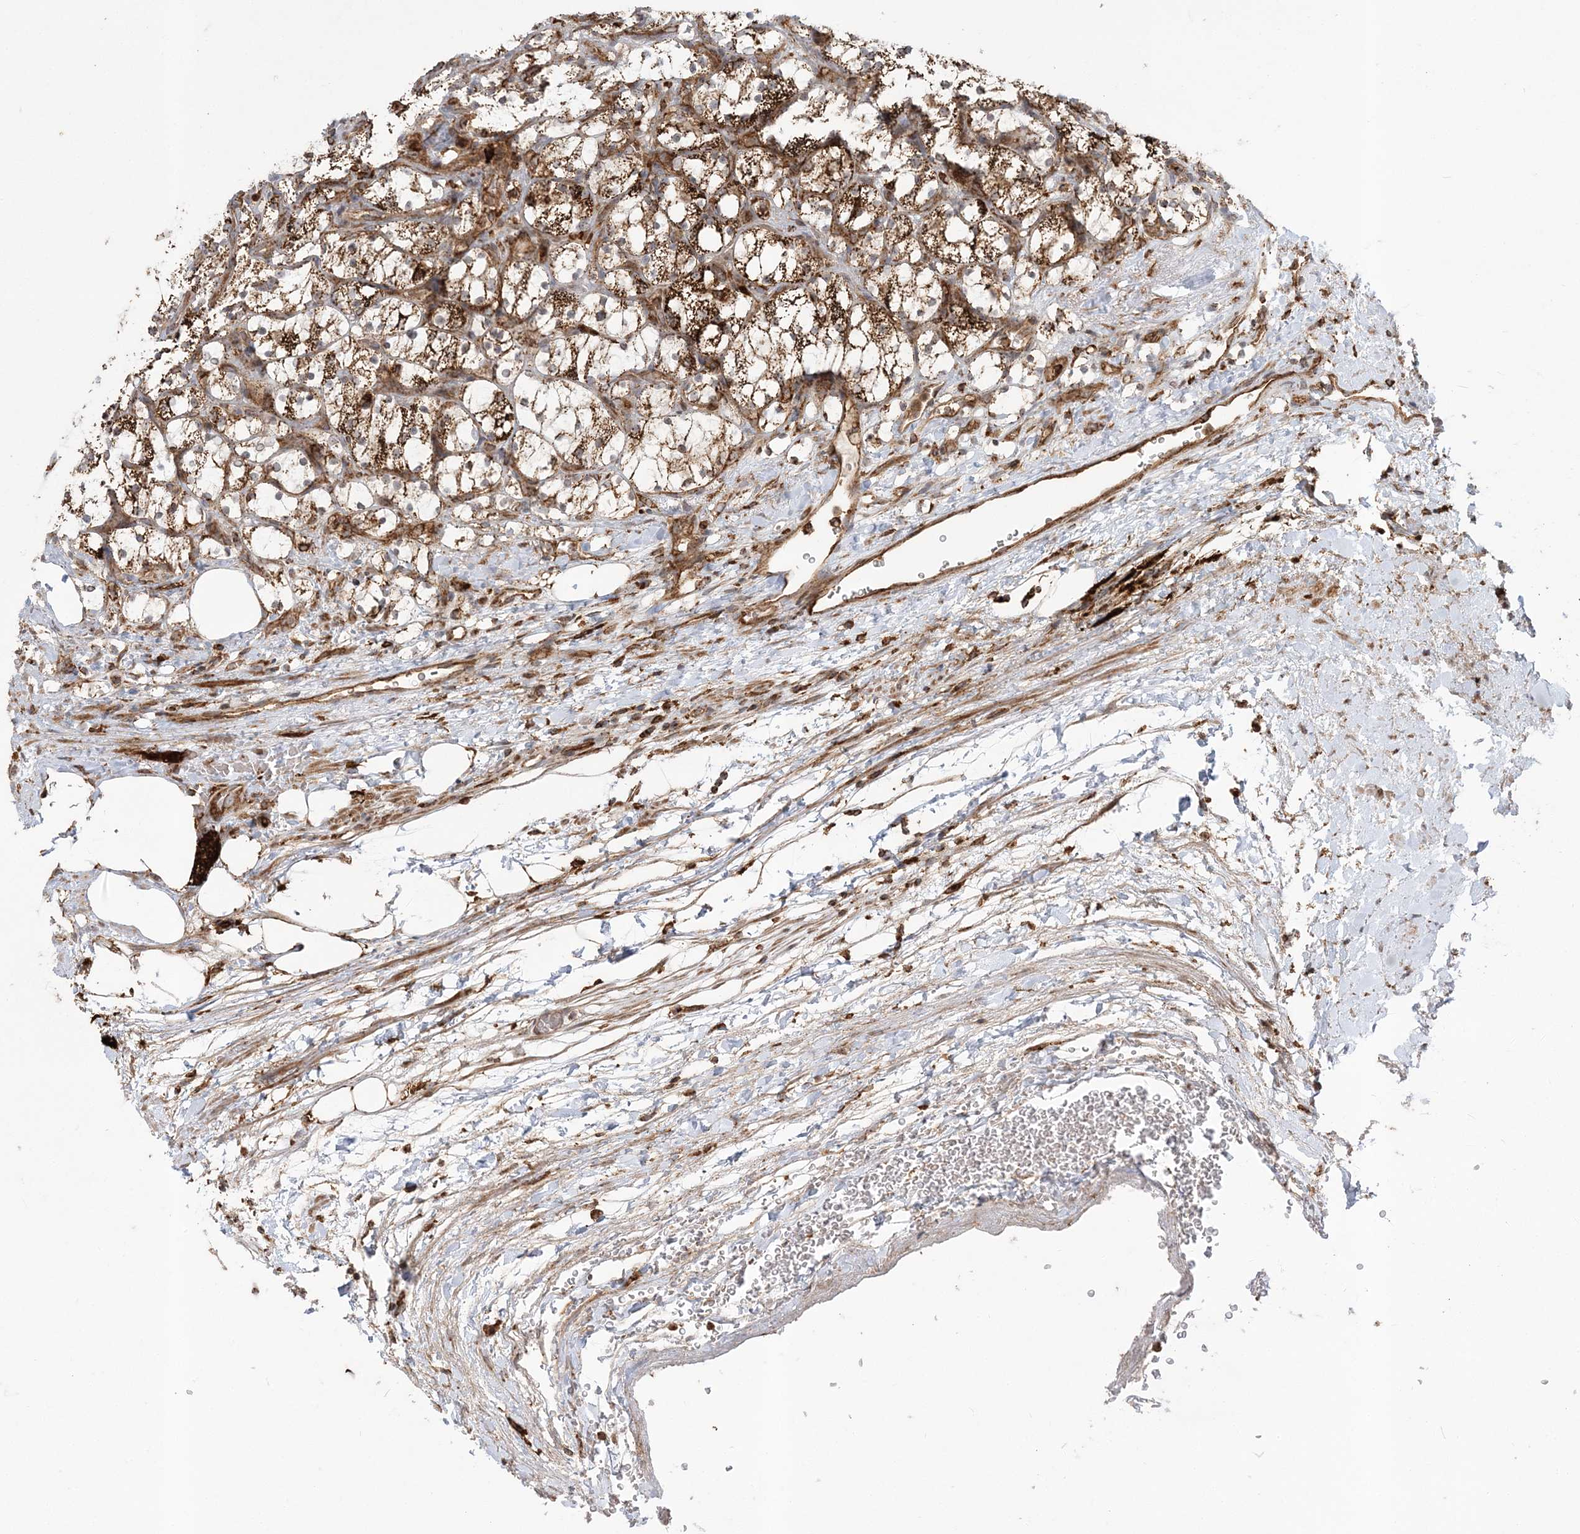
{"staining": {"intensity": "strong", "quantity": ">75%", "location": "cytoplasmic/membranous"}, "tissue": "renal cancer", "cell_type": "Tumor cells", "image_type": "cancer", "snomed": [{"axis": "morphology", "description": "Adenocarcinoma, NOS"}, {"axis": "topography", "description": "Kidney"}], "caption": "Protein expression analysis of human adenocarcinoma (renal) reveals strong cytoplasmic/membranous positivity in approximately >75% of tumor cells.", "gene": "LRPPRC", "patient": {"sex": "female", "age": 69}}